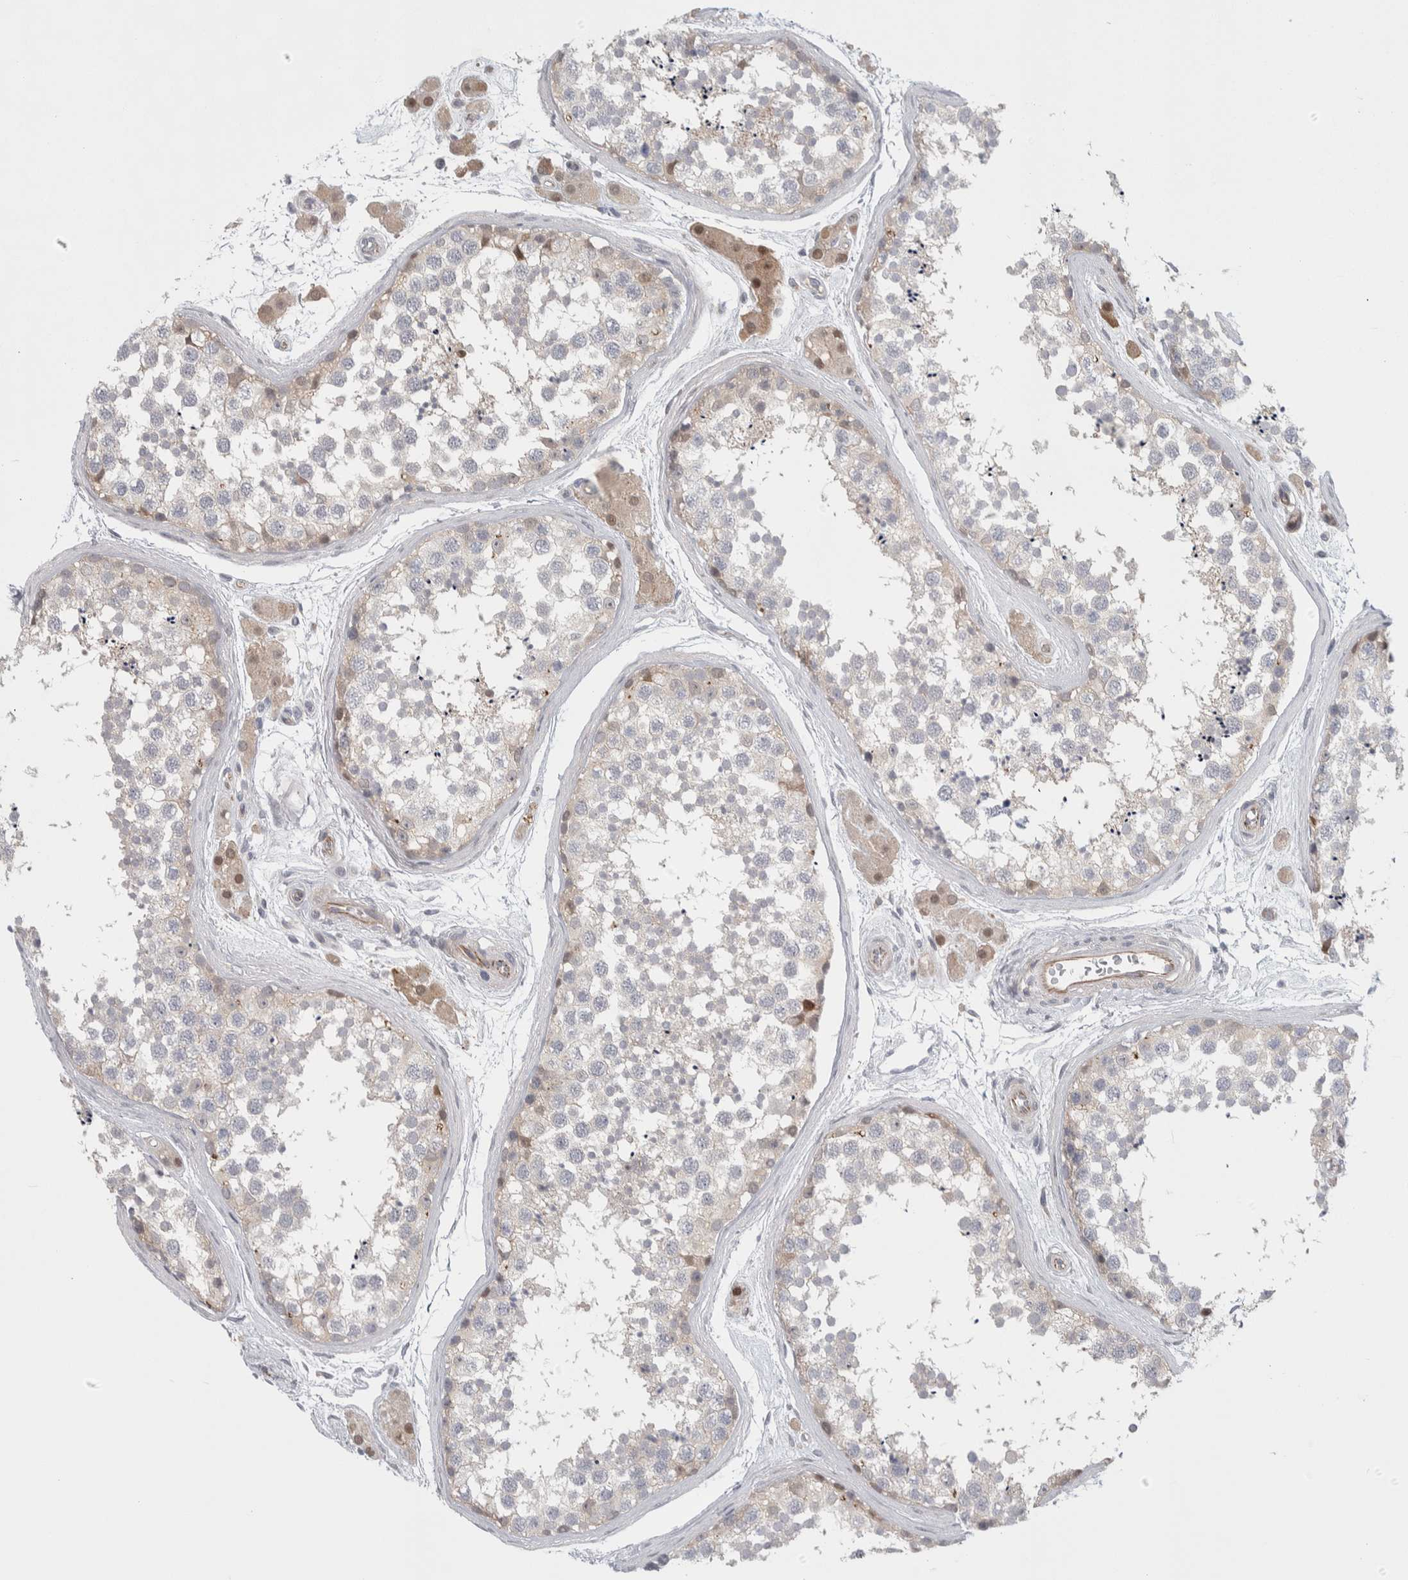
{"staining": {"intensity": "weak", "quantity": "<25%", "location": "cytoplasmic/membranous"}, "tissue": "testis", "cell_type": "Cells in seminiferous ducts", "image_type": "normal", "snomed": [{"axis": "morphology", "description": "Normal tissue, NOS"}, {"axis": "topography", "description": "Testis"}], "caption": "IHC of benign testis shows no expression in cells in seminiferous ducts. (Stains: DAB immunohistochemistry (IHC) with hematoxylin counter stain, Microscopy: brightfield microscopy at high magnification).", "gene": "ZNF862", "patient": {"sex": "male", "age": 56}}